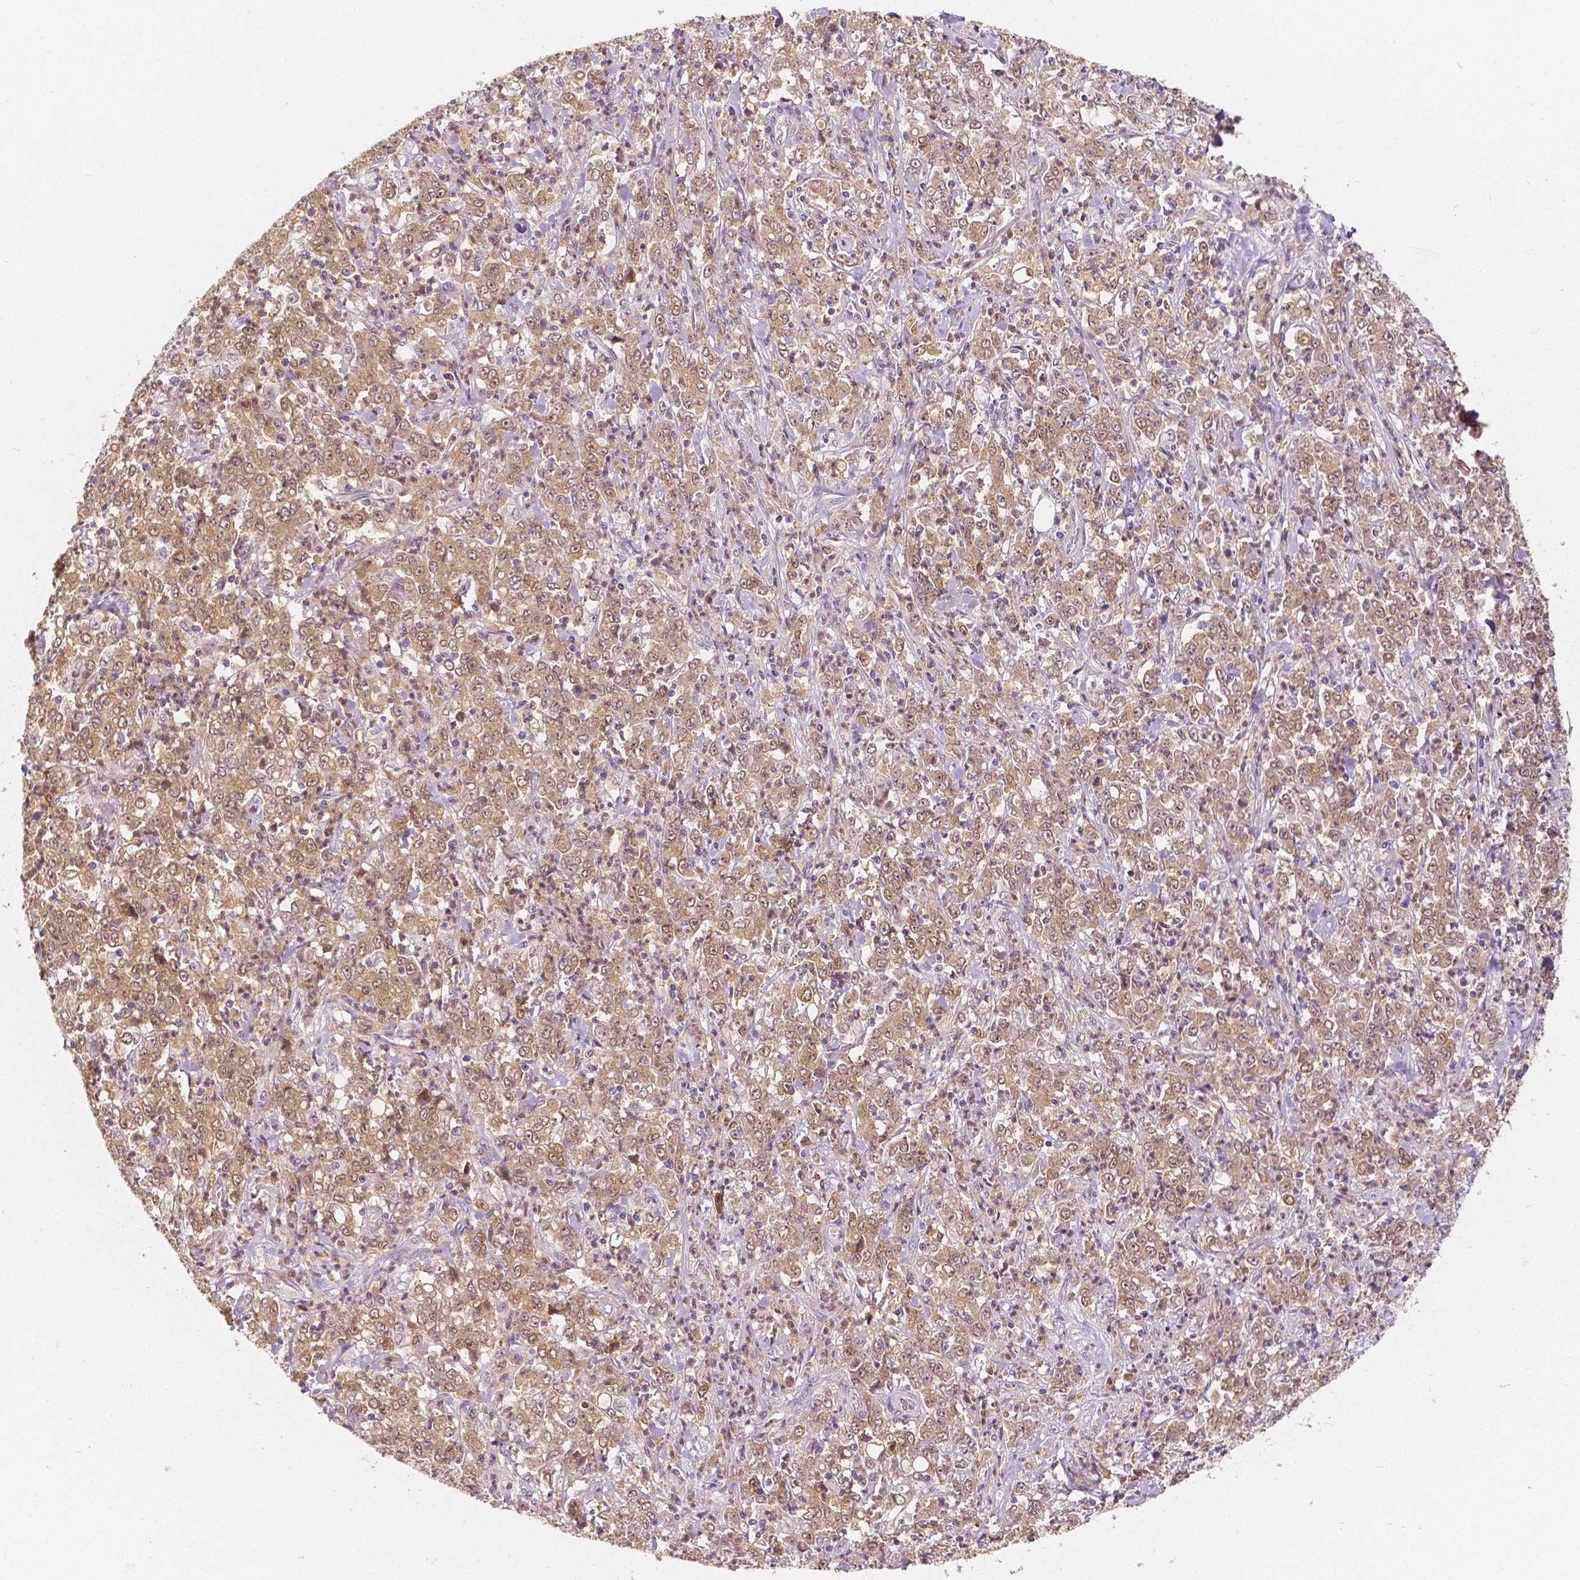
{"staining": {"intensity": "moderate", "quantity": ">75%", "location": "cytoplasmic/membranous,nuclear"}, "tissue": "stomach cancer", "cell_type": "Tumor cells", "image_type": "cancer", "snomed": [{"axis": "morphology", "description": "Adenocarcinoma, NOS"}, {"axis": "topography", "description": "Stomach, lower"}], "caption": "Immunohistochemical staining of human stomach adenocarcinoma displays medium levels of moderate cytoplasmic/membranous and nuclear protein positivity in approximately >75% of tumor cells.", "gene": "NAPRT", "patient": {"sex": "female", "age": 71}}